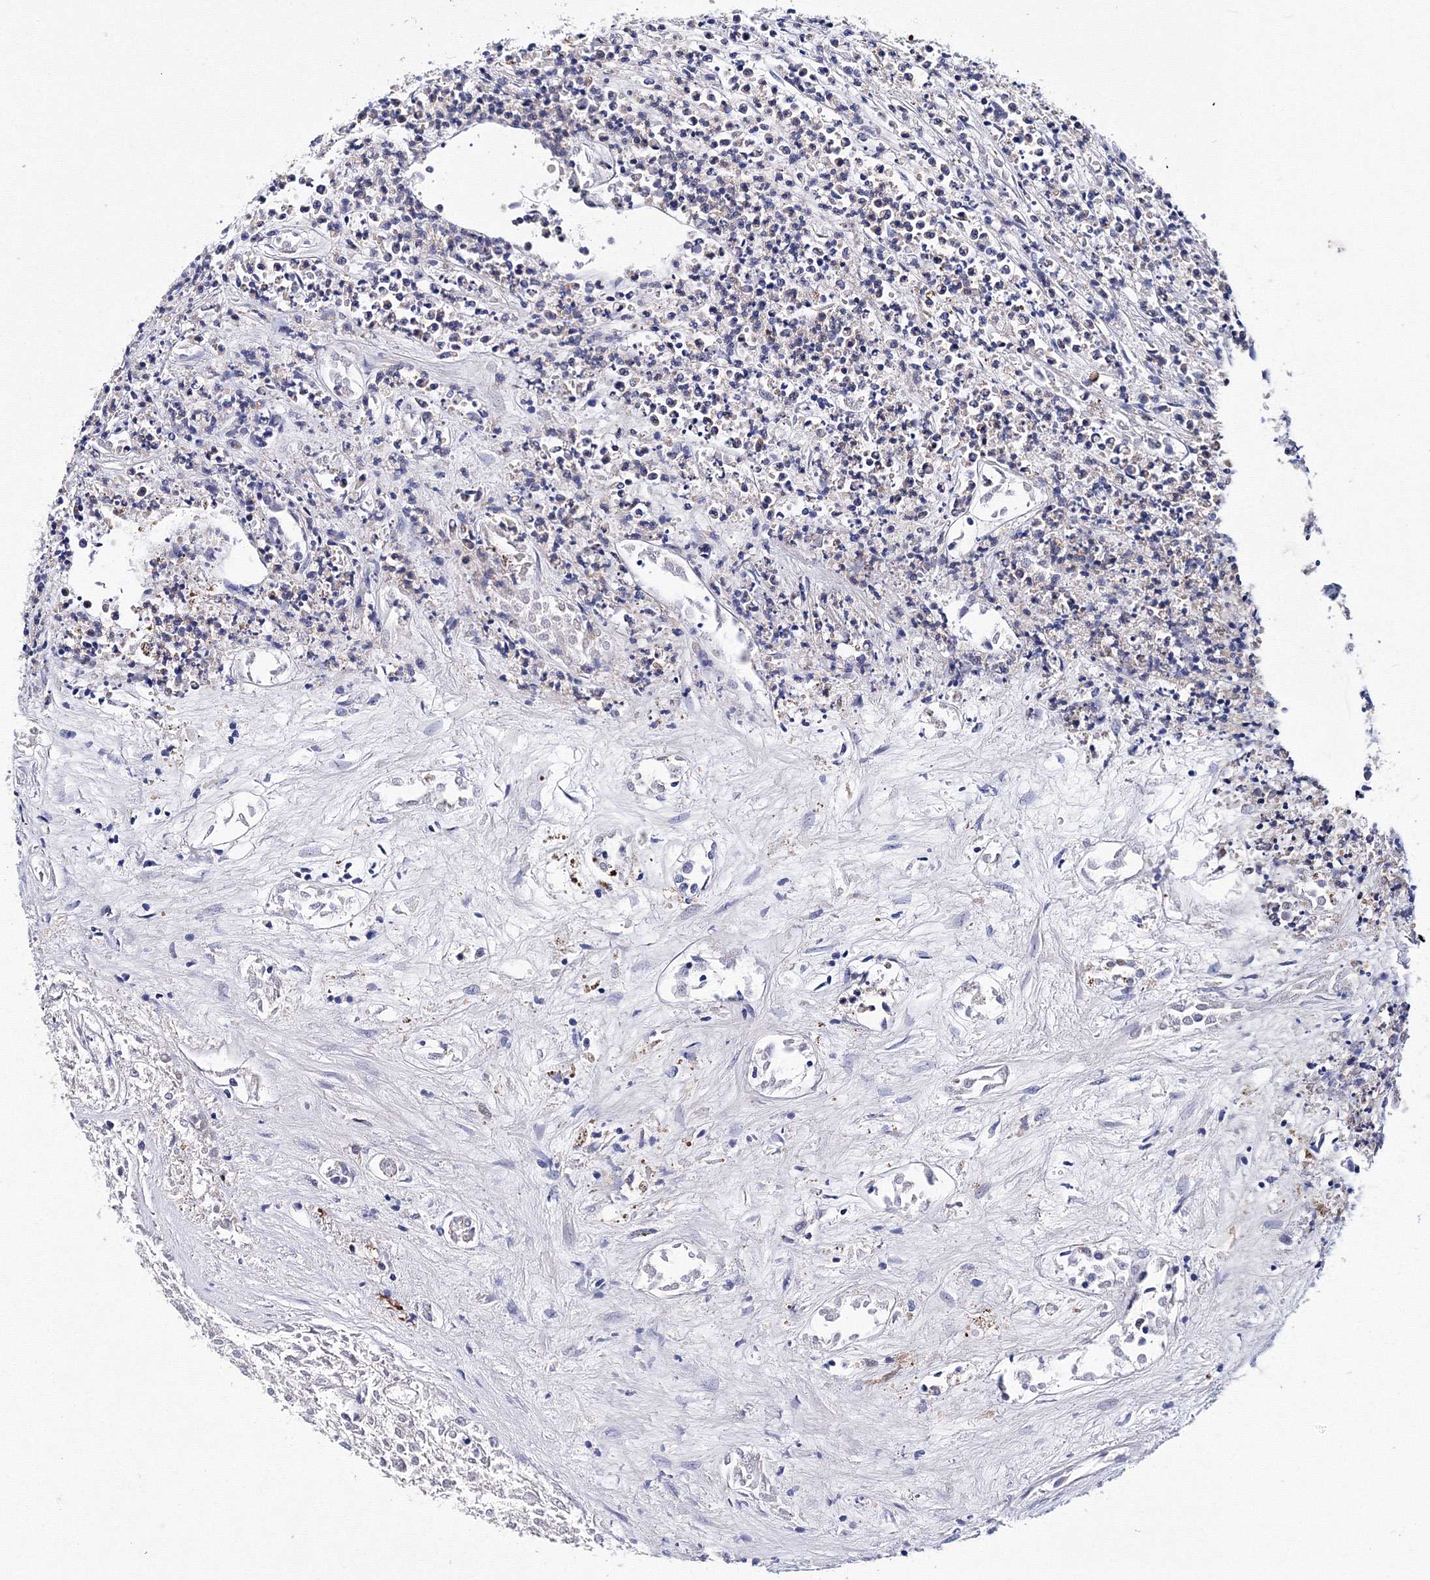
{"staining": {"intensity": "negative", "quantity": "none", "location": "none"}, "tissue": "renal cancer", "cell_type": "Tumor cells", "image_type": "cancer", "snomed": [{"axis": "morphology", "description": "Adenocarcinoma, NOS"}, {"axis": "topography", "description": "Kidney"}], "caption": "Renal cancer stained for a protein using IHC demonstrates no staining tumor cells.", "gene": "TRPM2", "patient": {"sex": "female", "age": 54}}